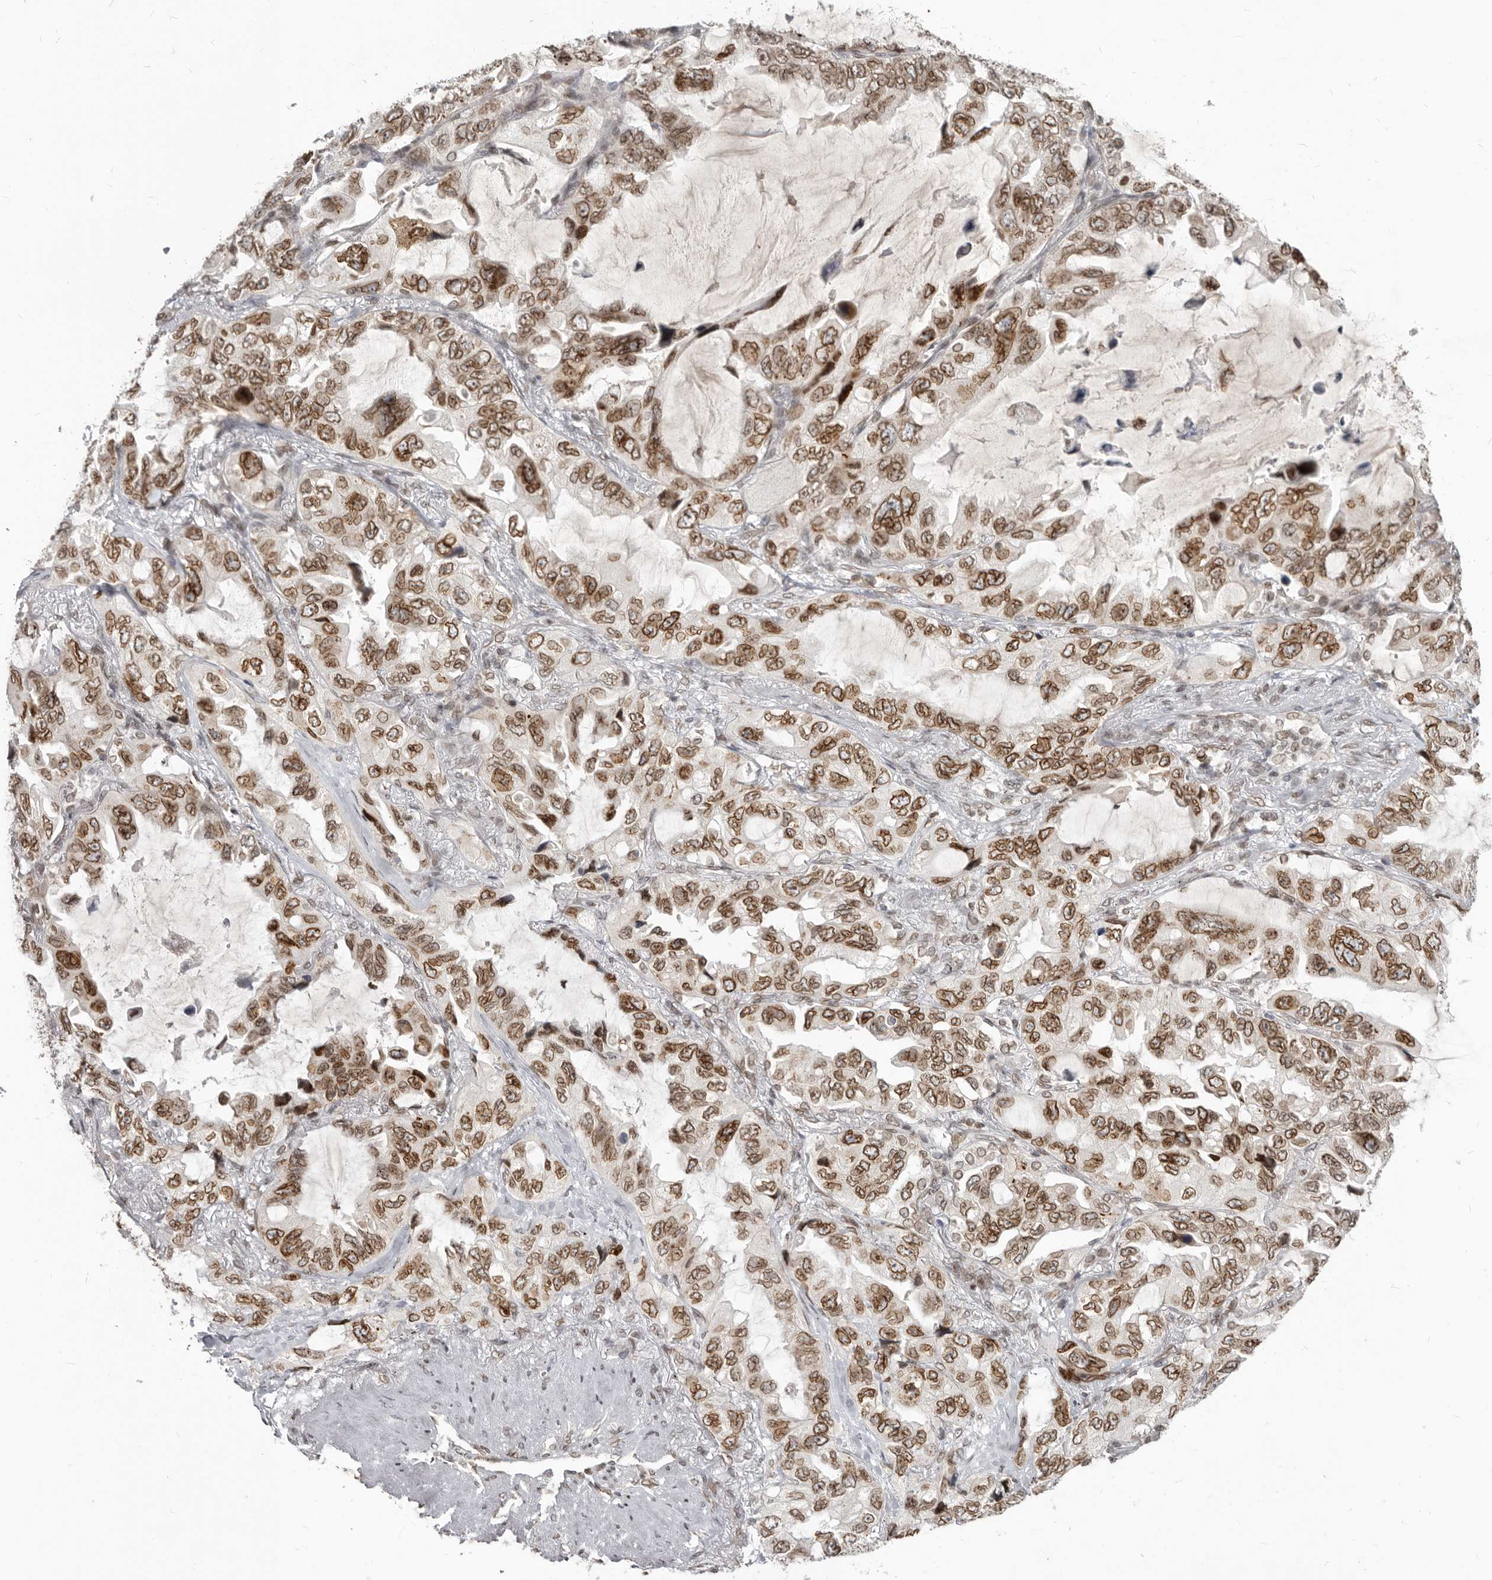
{"staining": {"intensity": "moderate", "quantity": ">75%", "location": "cytoplasmic/membranous,nuclear"}, "tissue": "lung cancer", "cell_type": "Tumor cells", "image_type": "cancer", "snomed": [{"axis": "morphology", "description": "Squamous cell carcinoma, NOS"}, {"axis": "topography", "description": "Lung"}], "caption": "A medium amount of moderate cytoplasmic/membranous and nuclear staining is seen in about >75% of tumor cells in lung cancer tissue.", "gene": "NUP153", "patient": {"sex": "female", "age": 73}}